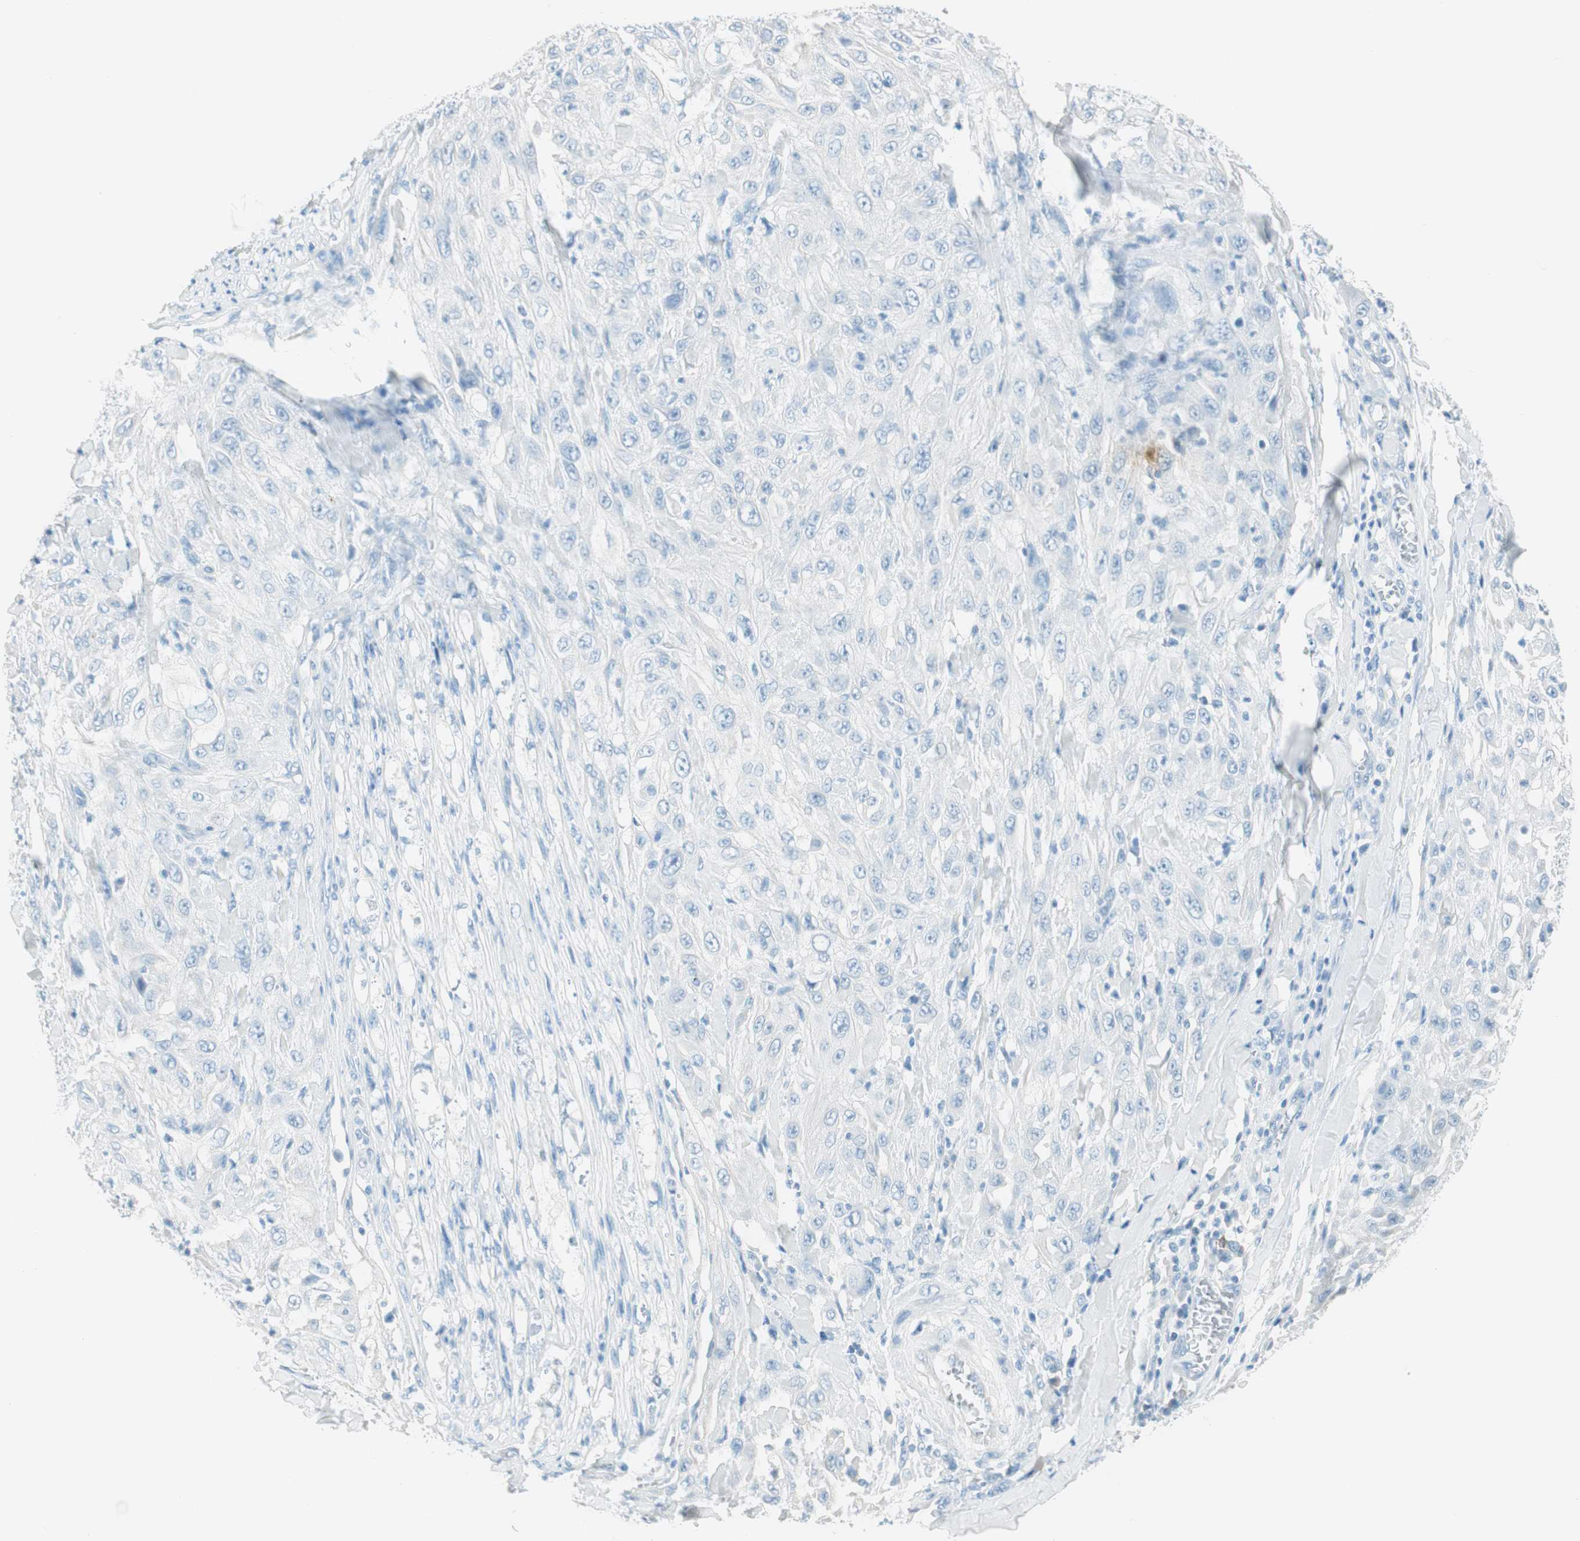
{"staining": {"intensity": "negative", "quantity": "none", "location": "none"}, "tissue": "skin cancer", "cell_type": "Tumor cells", "image_type": "cancer", "snomed": [{"axis": "morphology", "description": "Squamous cell carcinoma, NOS"}, {"axis": "morphology", "description": "Squamous cell carcinoma, metastatic, NOS"}, {"axis": "topography", "description": "Skin"}, {"axis": "topography", "description": "Lymph node"}], "caption": "Tumor cells are negative for protein expression in human skin squamous cell carcinoma.", "gene": "TNFRSF13C", "patient": {"sex": "male", "age": 75}}